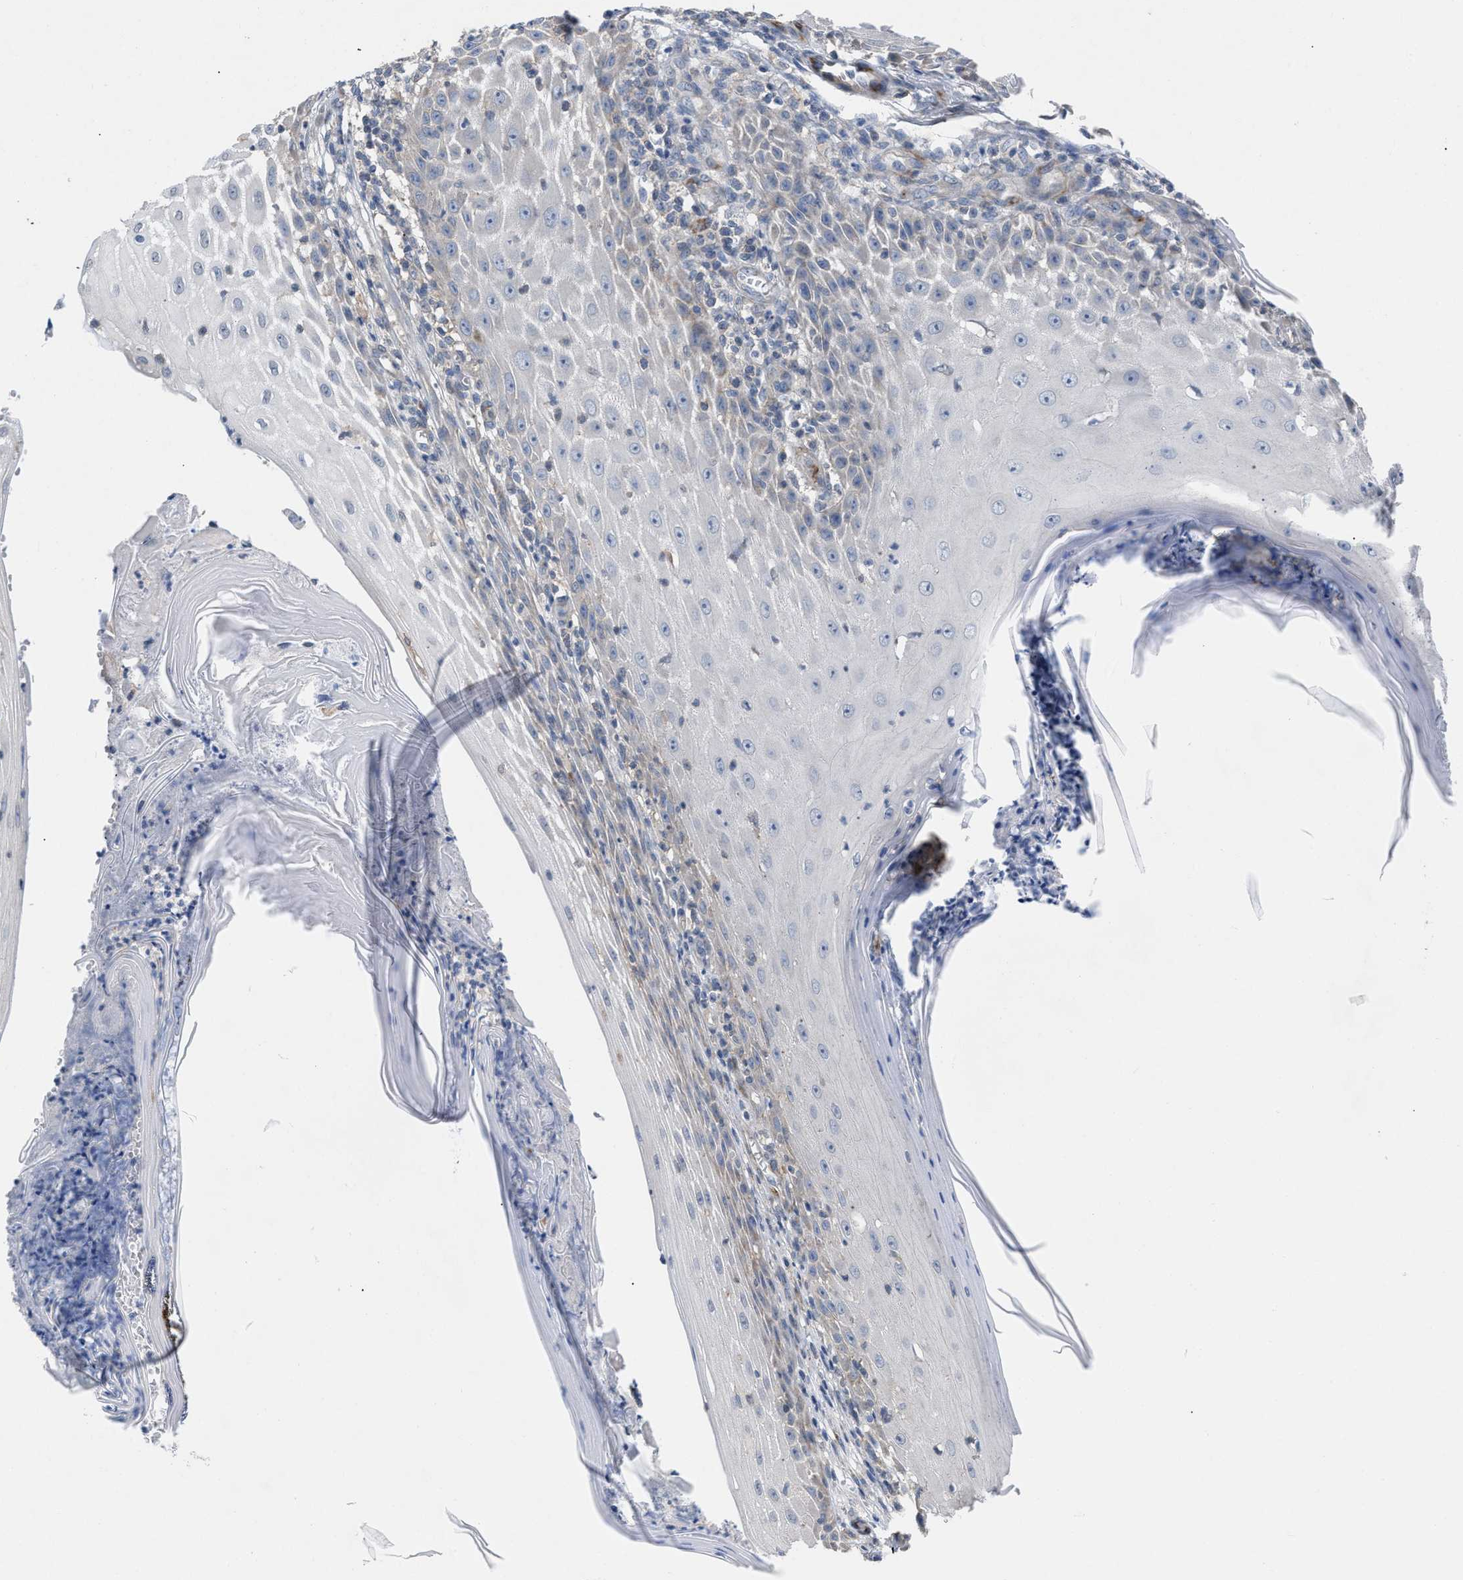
{"staining": {"intensity": "negative", "quantity": "none", "location": "none"}, "tissue": "skin cancer", "cell_type": "Tumor cells", "image_type": "cancer", "snomed": [{"axis": "morphology", "description": "Squamous cell carcinoma, NOS"}, {"axis": "topography", "description": "Skin"}], "caption": "This micrograph is of squamous cell carcinoma (skin) stained with immunohistochemistry to label a protein in brown with the nuclei are counter-stained blue. There is no staining in tumor cells.", "gene": "TMEM131", "patient": {"sex": "female", "age": 73}}